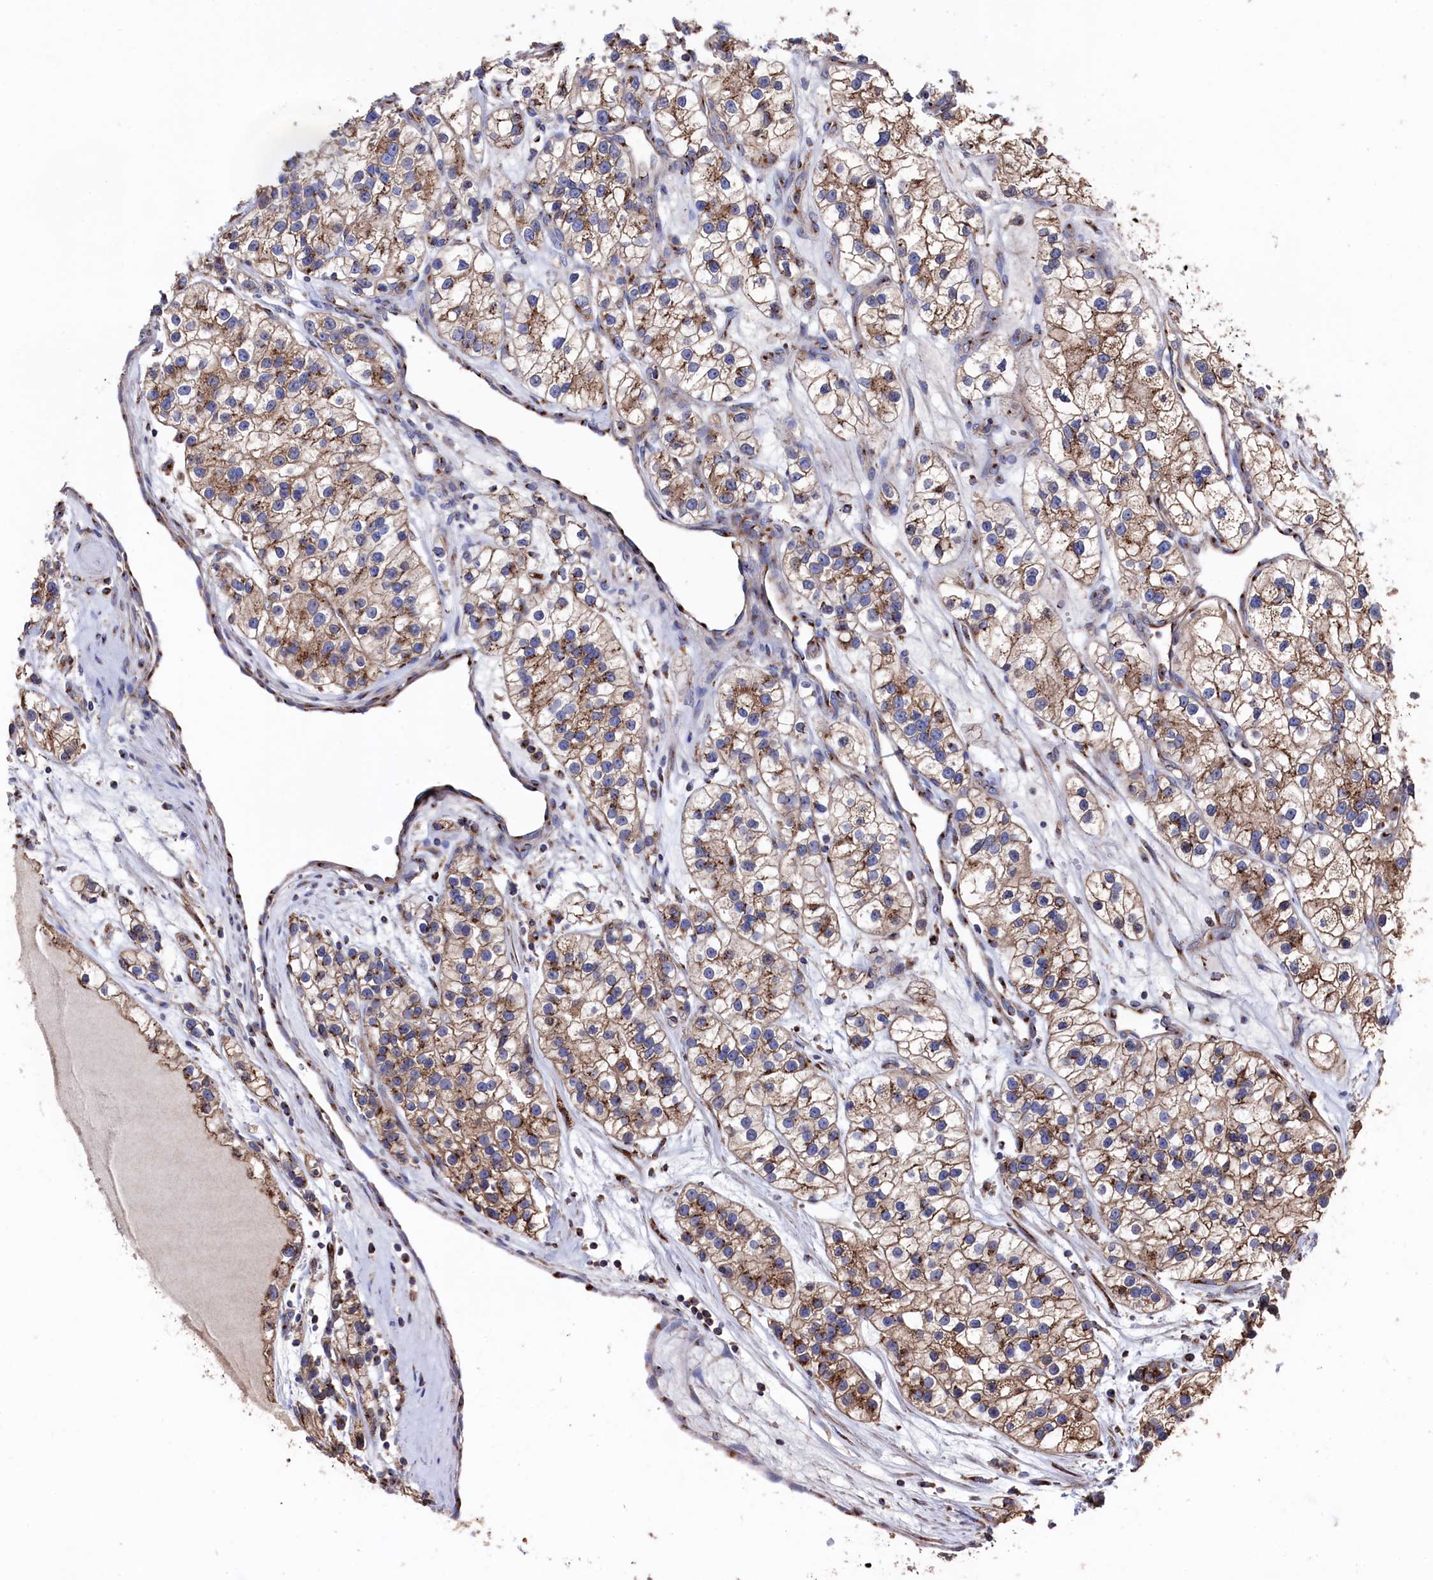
{"staining": {"intensity": "moderate", "quantity": ">75%", "location": "cytoplasmic/membranous"}, "tissue": "renal cancer", "cell_type": "Tumor cells", "image_type": "cancer", "snomed": [{"axis": "morphology", "description": "Adenocarcinoma, NOS"}, {"axis": "topography", "description": "Kidney"}], "caption": "DAB immunohistochemical staining of renal adenocarcinoma shows moderate cytoplasmic/membranous protein positivity in approximately >75% of tumor cells.", "gene": "PRRC1", "patient": {"sex": "female", "age": 57}}